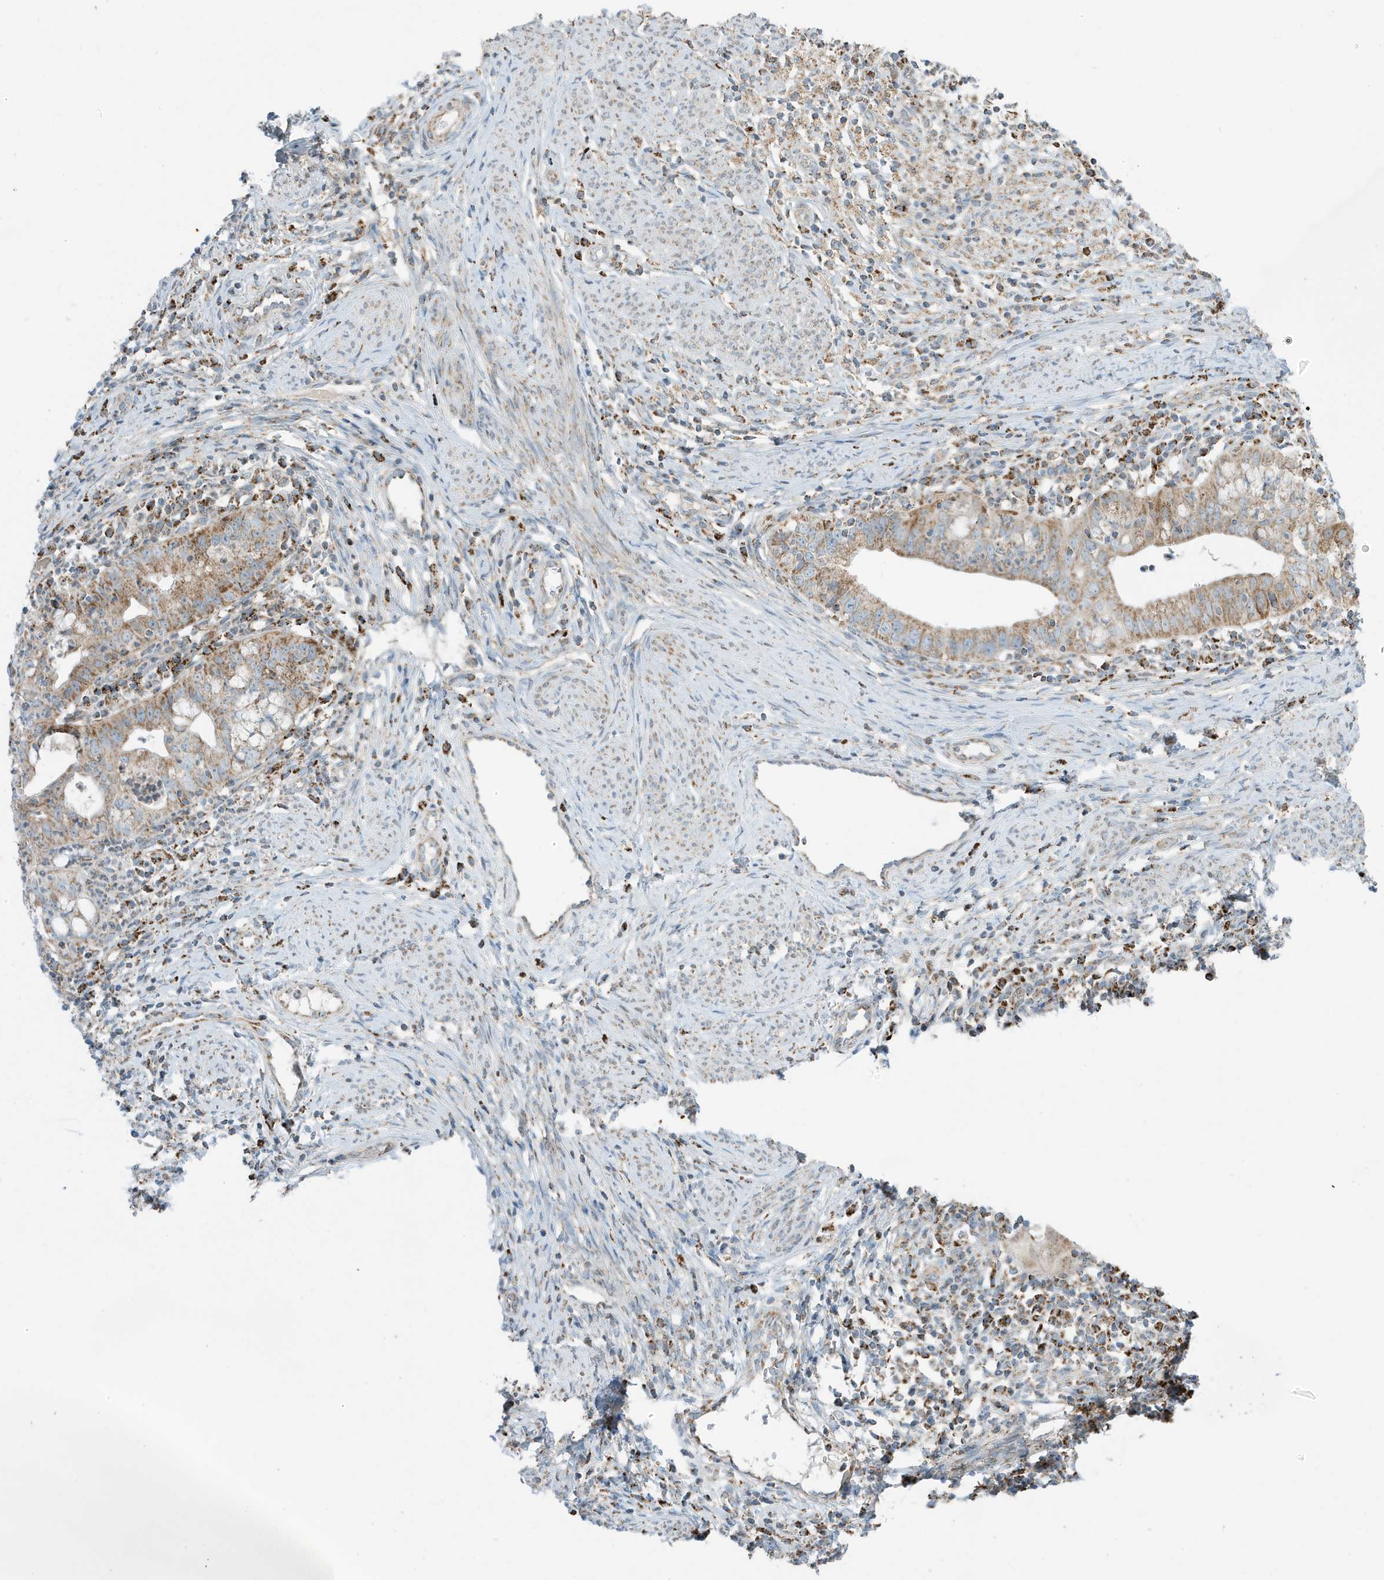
{"staining": {"intensity": "moderate", "quantity": ">75%", "location": "cytoplasmic/membranous"}, "tissue": "cervical cancer", "cell_type": "Tumor cells", "image_type": "cancer", "snomed": [{"axis": "morphology", "description": "Adenocarcinoma, NOS"}, {"axis": "topography", "description": "Cervix"}], "caption": "Immunohistochemistry of human cervical adenocarcinoma reveals medium levels of moderate cytoplasmic/membranous expression in about >75% of tumor cells.", "gene": "ATP5ME", "patient": {"sex": "female", "age": 36}}